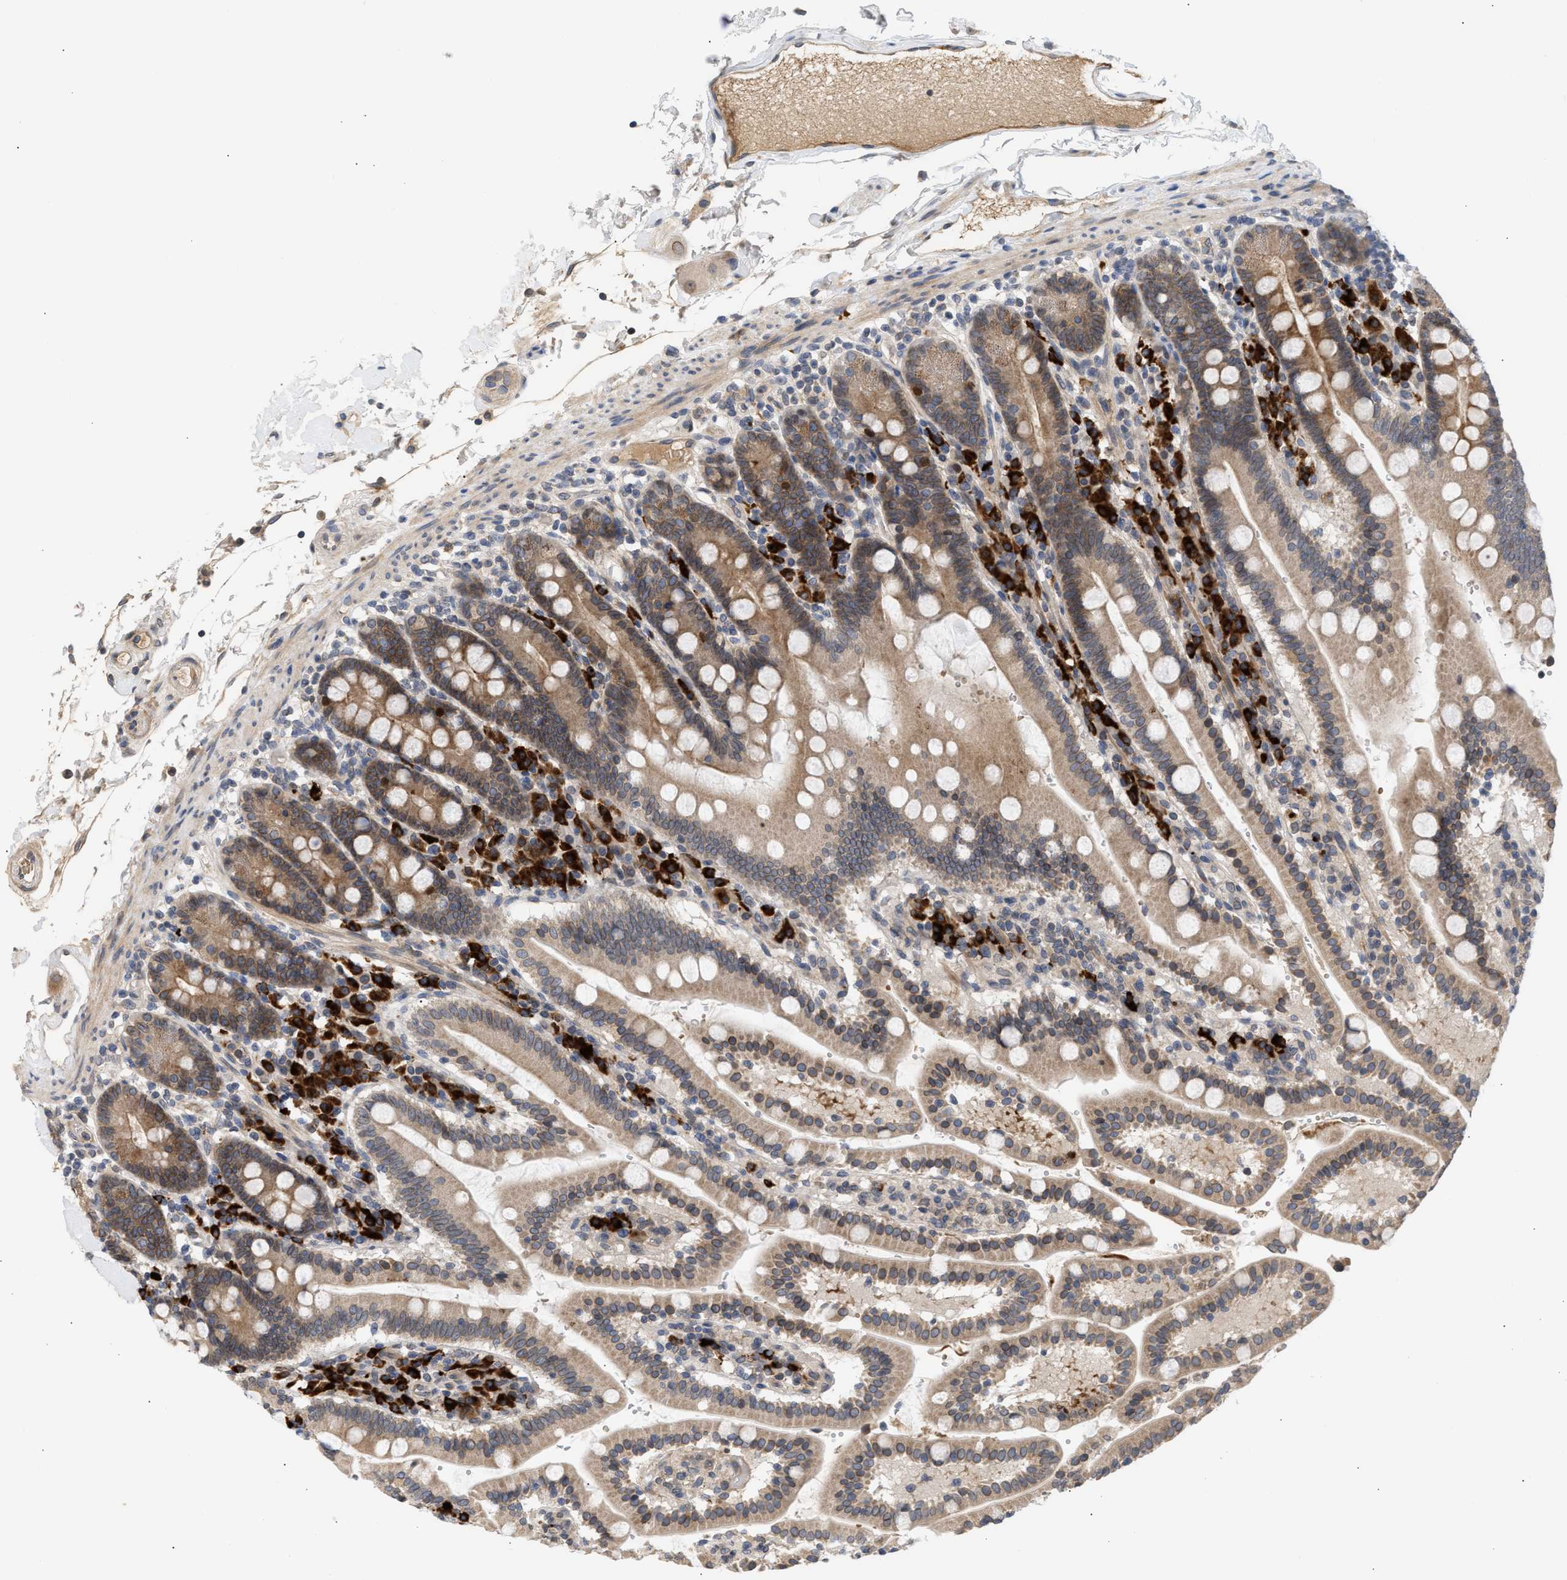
{"staining": {"intensity": "moderate", "quantity": ">75%", "location": "cytoplasmic/membranous,nuclear"}, "tissue": "duodenum", "cell_type": "Glandular cells", "image_type": "normal", "snomed": [{"axis": "morphology", "description": "Normal tissue, NOS"}, {"axis": "topography", "description": "Small intestine, NOS"}], "caption": "Immunohistochemical staining of normal human duodenum shows >75% levels of moderate cytoplasmic/membranous,nuclear protein staining in approximately >75% of glandular cells. (DAB (3,3'-diaminobenzidine) IHC with brightfield microscopy, high magnification).", "gene": "NUP62", "patient": {"sex": "female", "age": 71}}